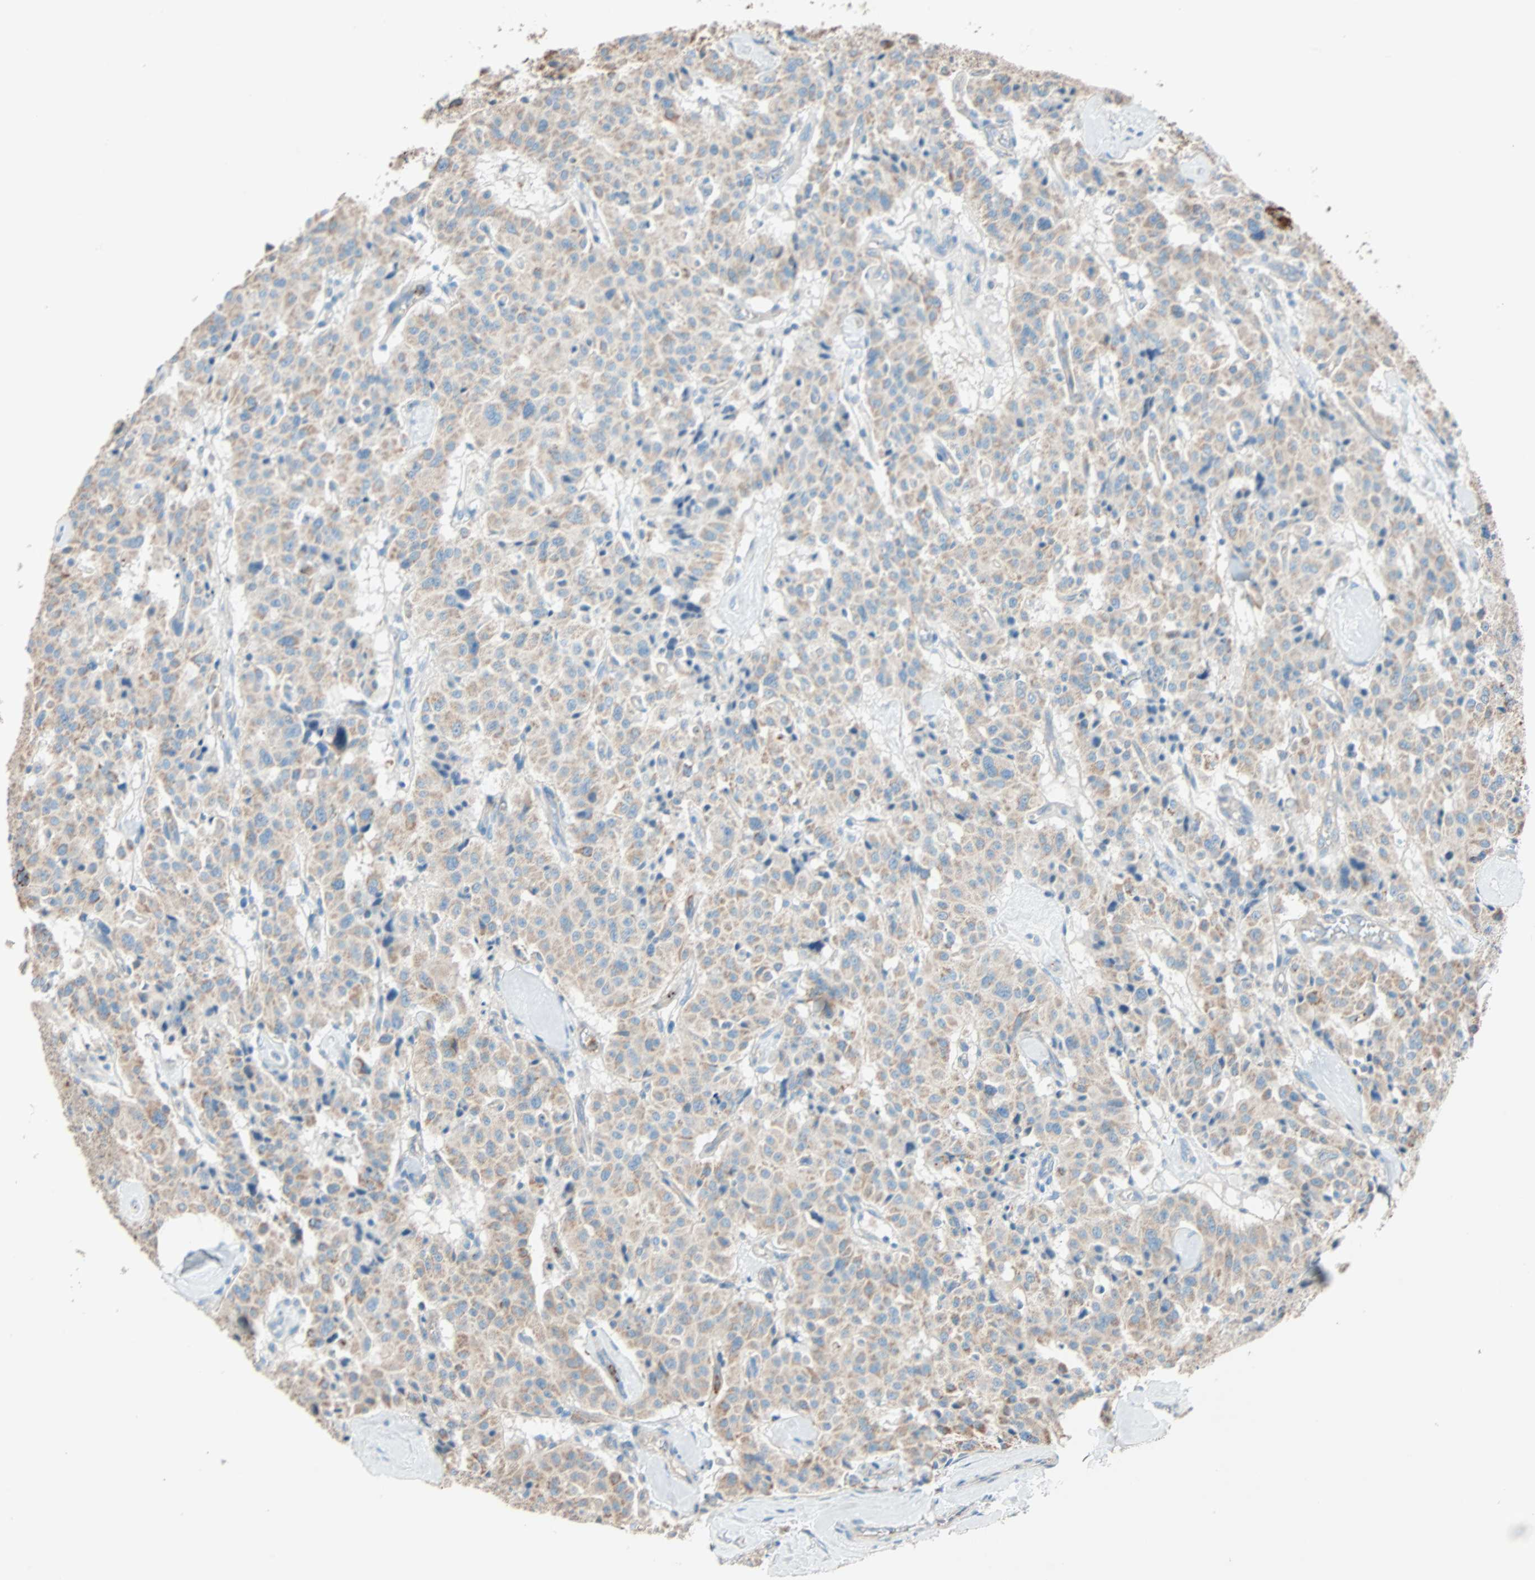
{"staining": {"intensity": "moderate", "quantity": ">75%", "location": "cytoplasmic/membranous"}, "tissue": "carcinoid", "cell_type": "Tumor cells", "image_type": "cancer", "snomed": [{"axis": "morphology", "description": "Carcinoid, malignant, NOS"}, {"axis": "topography", "description": "Lung"}], "caption": "The immunohistochemical stain highlights moderate cytoplasmic/membranous expression in tumor cells of malignant carcinoid tissue. (DAB IHC with brightfield microscopy, high magnification).", "gene": "LY6G6F", "patient": {"sex": "male", "age": 30}}